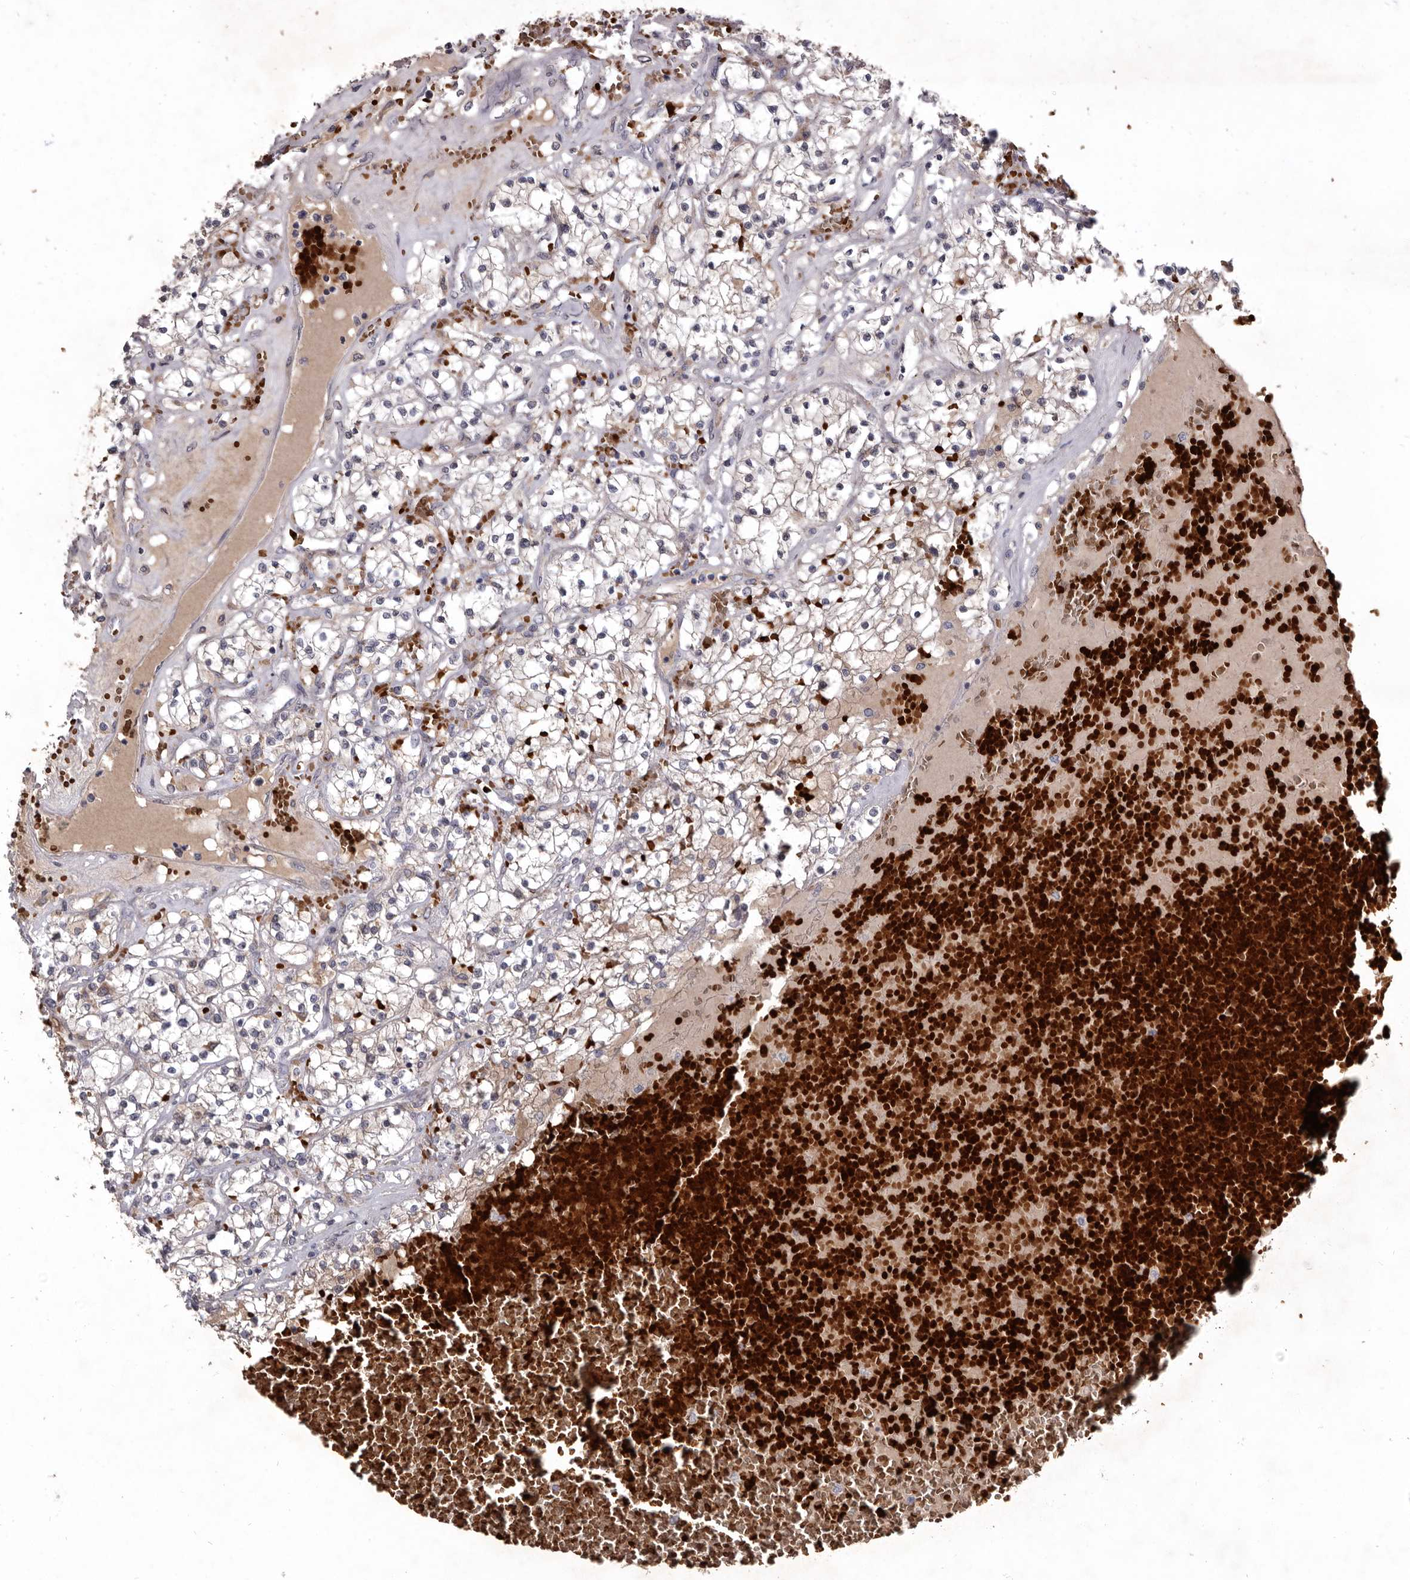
{"staining": {"intensity": "negative", "quantity": "none", "location": "none"}, "tissue": "renal cancer", "cell_type": "Tumor cells", "image_type": "cancer", "snomed": [{"axis": "morphology", "description": "Normal tissue, NOS"}, {"axis": "morphology", "description": "Adenocarcinoma, NOS"}, {"axis": "topography", "description": "Kidney"}], "caption": "Immunohistochemistry (IHC) photomicrograph of renal cancer stained for a protein (brown), which exhibits no expression in tumor cells.", "gene": "NENF", "patient": {"sex": "male", "age": 68}}